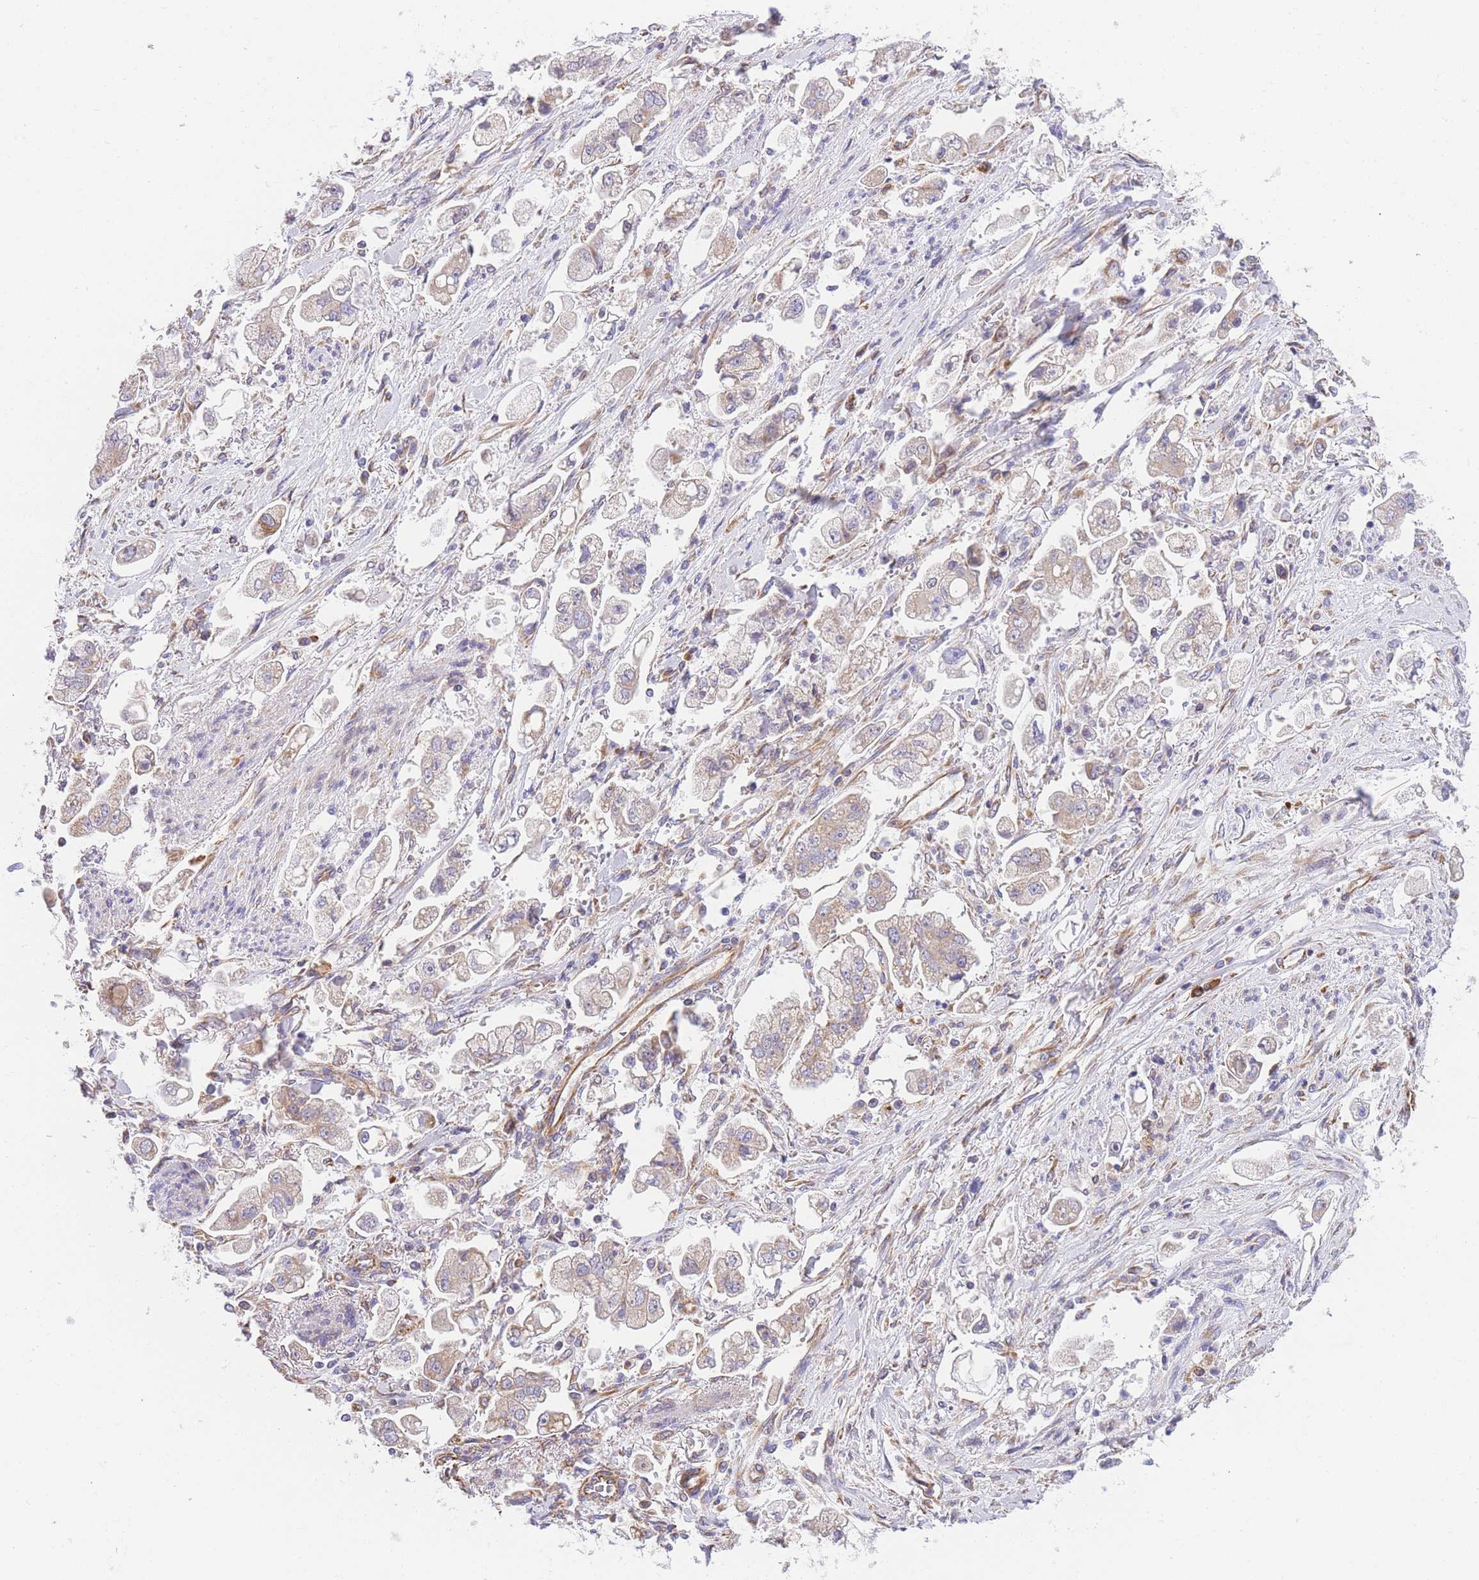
{"staining": {"intensity": "weak", "quantity": "<25%", "location": "cytoplasmic/membranous"}, "tissue": "stomach cancer", "cell_type": "Tumor cells", "image_type": "cancer", "snomed": [{"axis": "morphology", "description": "Adenocarcinoma, NOS"}, {"axis": "topography", "description": "Stomach"}], "caption": "Stomach cancer (adenocarcinoma) was stained to show a protein in brown. There is no significant positivity in tumor cells.", "gene": "MTRES1", "patient": {"sex": "male", "age": 62}}